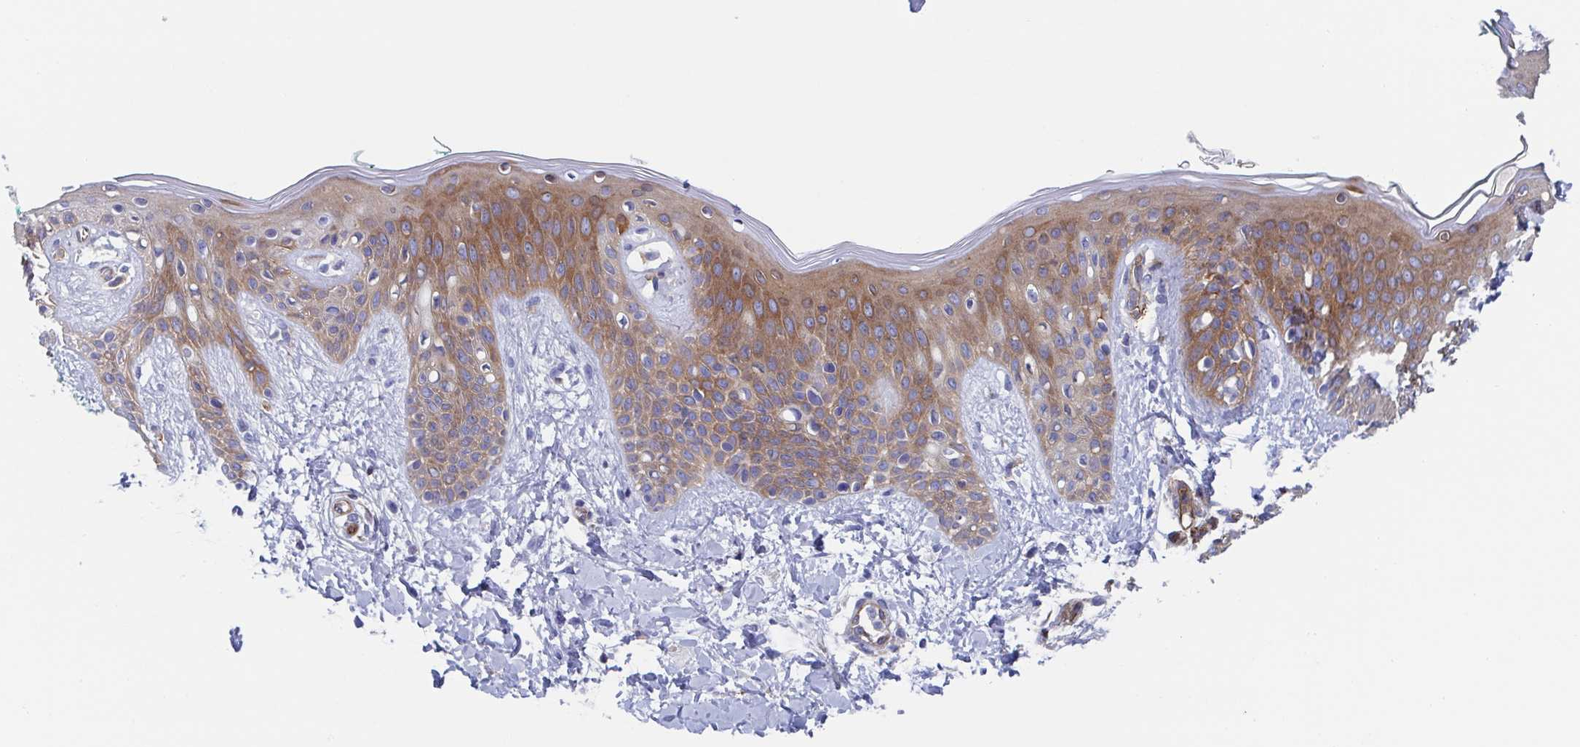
{"staining": {"intensity": "negative", "quantity": "none", "location": "none"}, "tissue": "skin", "cell_type": "Fibroblasts", "image_type": "normal", "snomed": [{"axis": "morphology", "description": "Normal tissue, NOS"}, {"axis": "topography", "description": "Skin"}], "caption": "DAB (3,3'-diaminobenzidine) immunohistochemical staining of normal skin reveals no significant expression in fibroblasts. The staining was performed using DAB to visualize the protein expression in brown, while the nuclei were stained in blue with hematoxylin (Magnification: 20x).", "gene": "KLC3", "patient": {"sex": "male", "age": 16}}